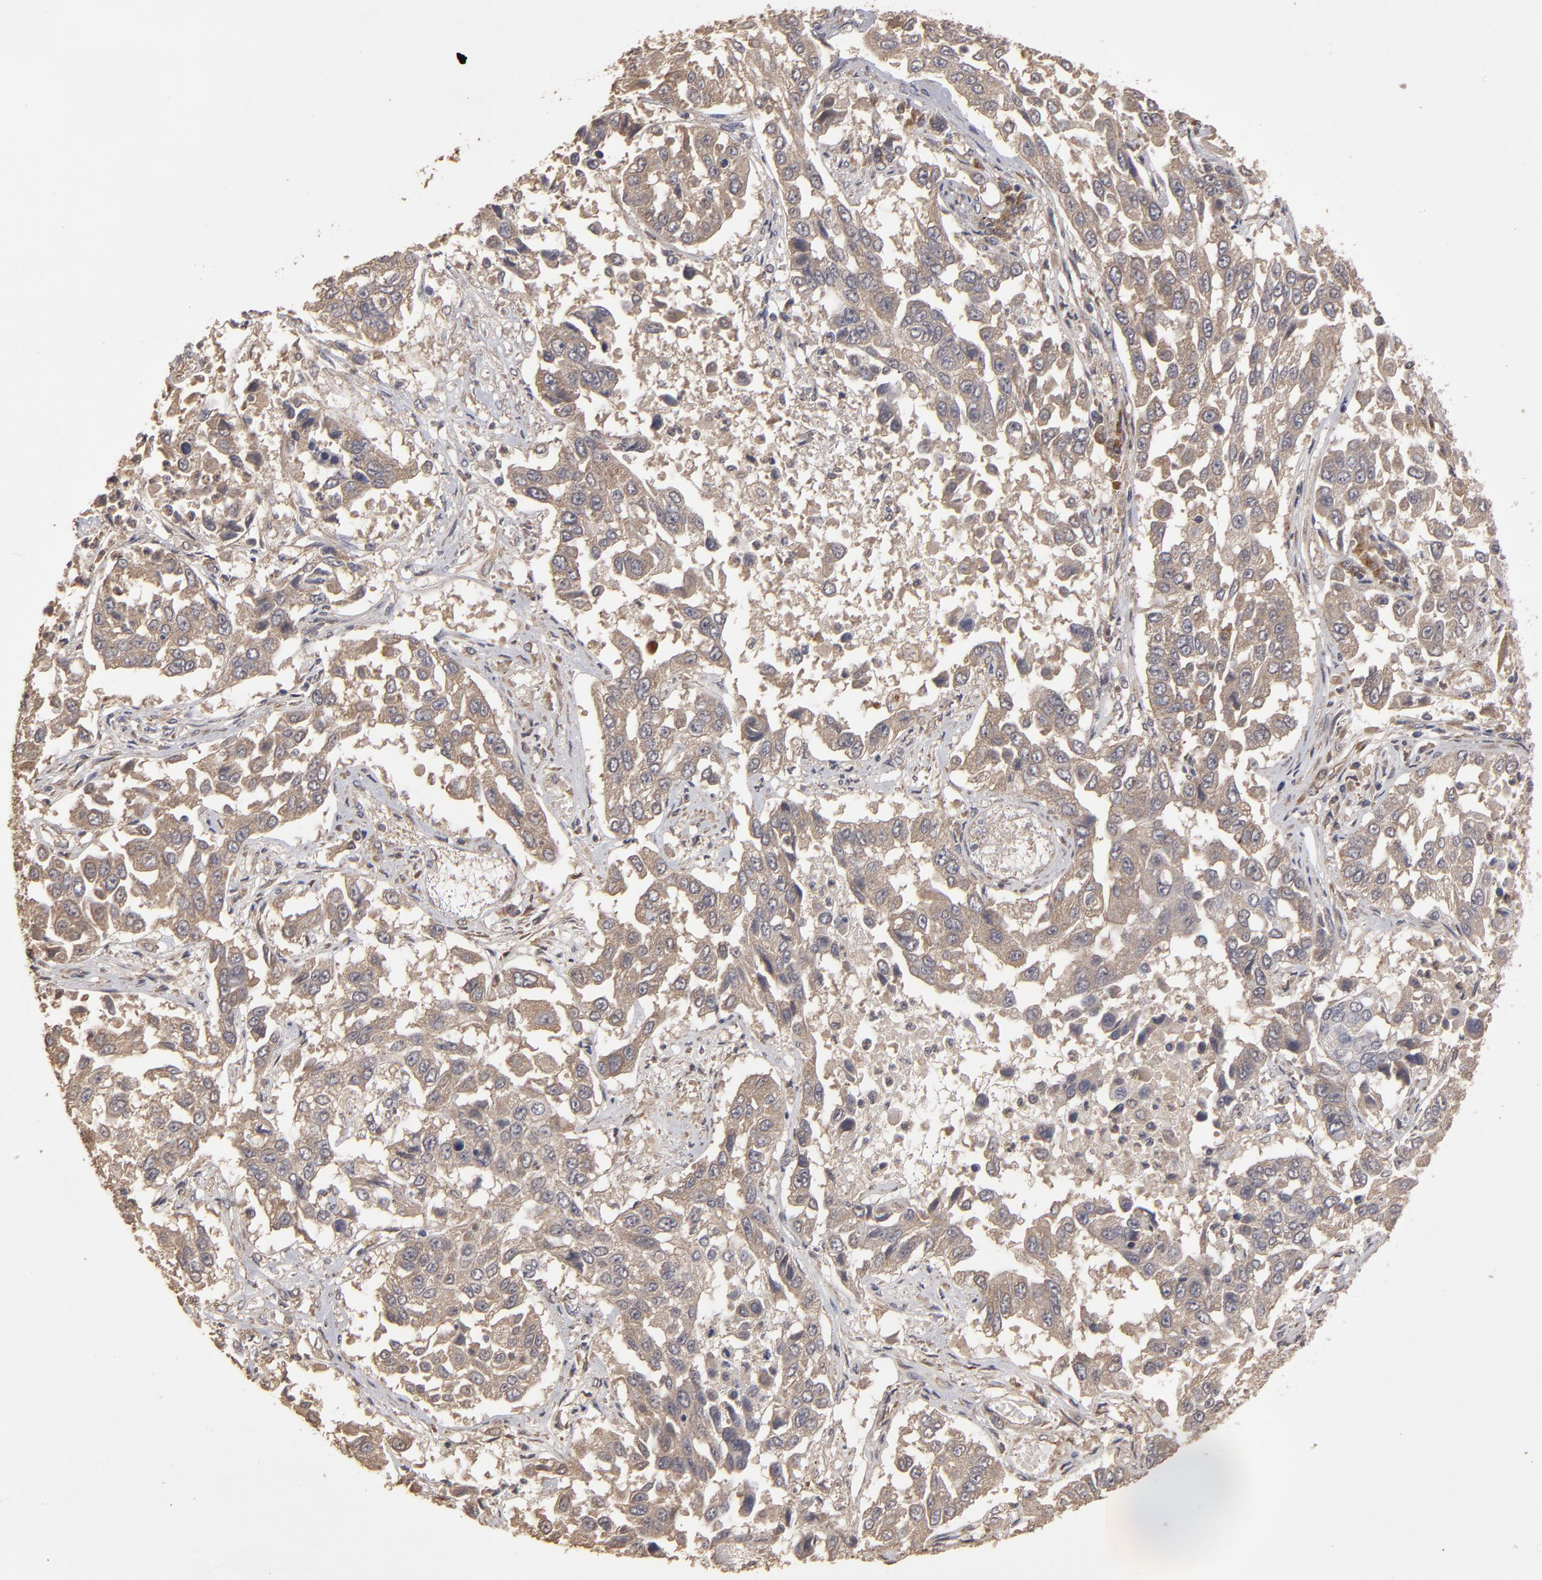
{"staining": {"intensity": "weak", "quantity": ">75%", "location": "cytoplasmic/membranous"}, "tissue": "lung cancer", "cell_type": "Tumor cells", "image_type": "cancer", "snomed": [{"axis": "morphology", "description": "Squamous cell carcinoma, NOS"}, {"axis": "topography", "description": "Lung"}], "caption": "This micrograph demonstrates IHC staining of lung squamous cell carcinoma, with low weak cytoplasmic/membranous expression in approximately >75% of tumor cells.", "gene": "MMP2", "patient": {"sex": "male", "age": 71}}